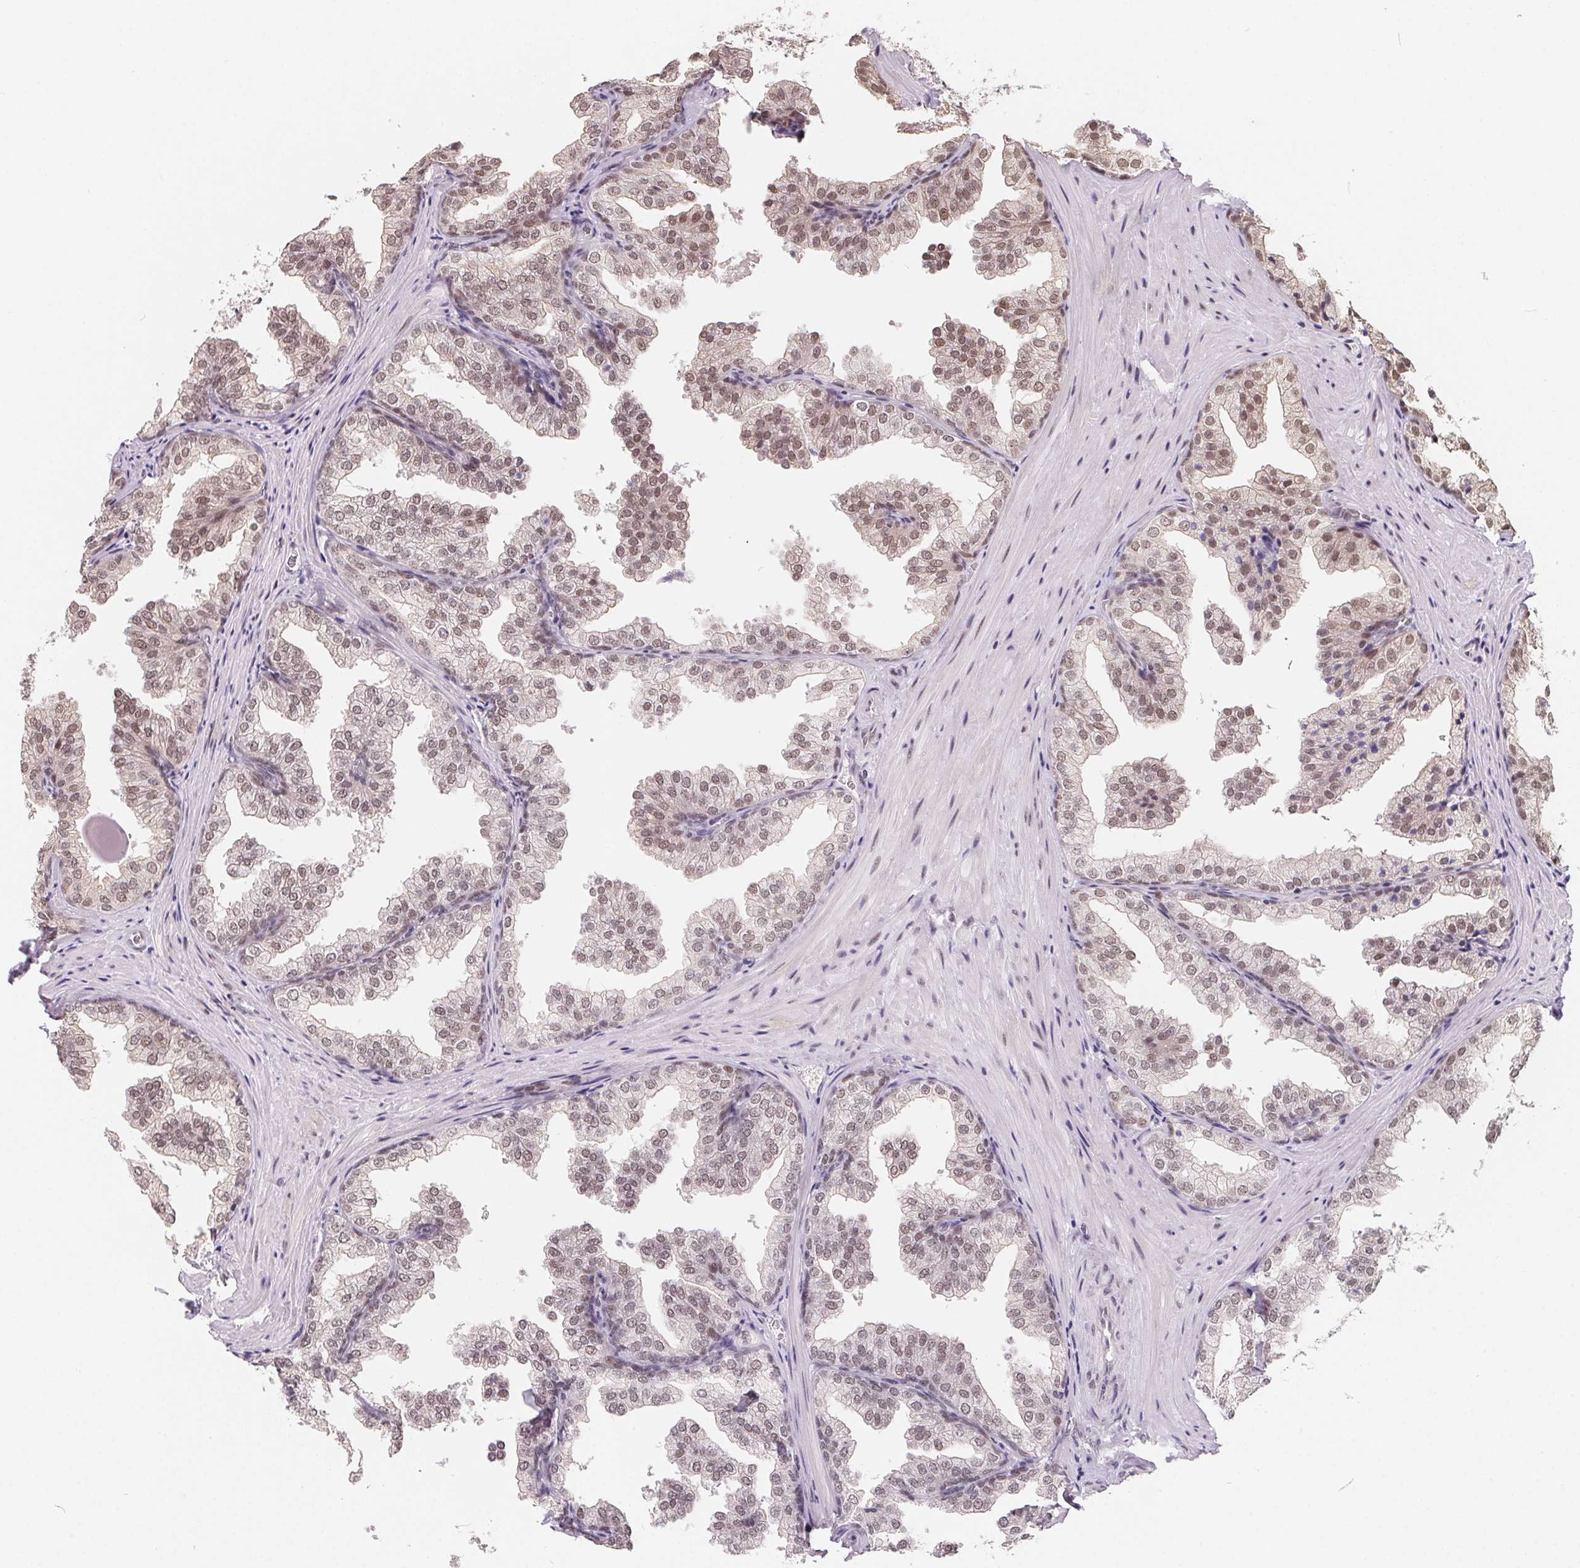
{"staining": {"intensity": "weak", "quantity": ">75%", "location": "cytoplasmic/membranous,nuclear"}, "tissue": "prostate", "cell_type": "Glandular cells", "image_type": "normal", "snomed": [{"axis": "morphology", "description": "Normal tissue, NOS"}, {"axis": "topography", "description": "Prostate"}], "caption": "Immunohistochemistry (IHC) image of unremarkable human prostate stained for a protein (brown), which exhibits low levels of weak cytoplasmic/membranous,nuclear positivity in approximately >75% of glandular cells.", "gene": "TCERG1", "patient": {"sex": "male", "age": 37}}